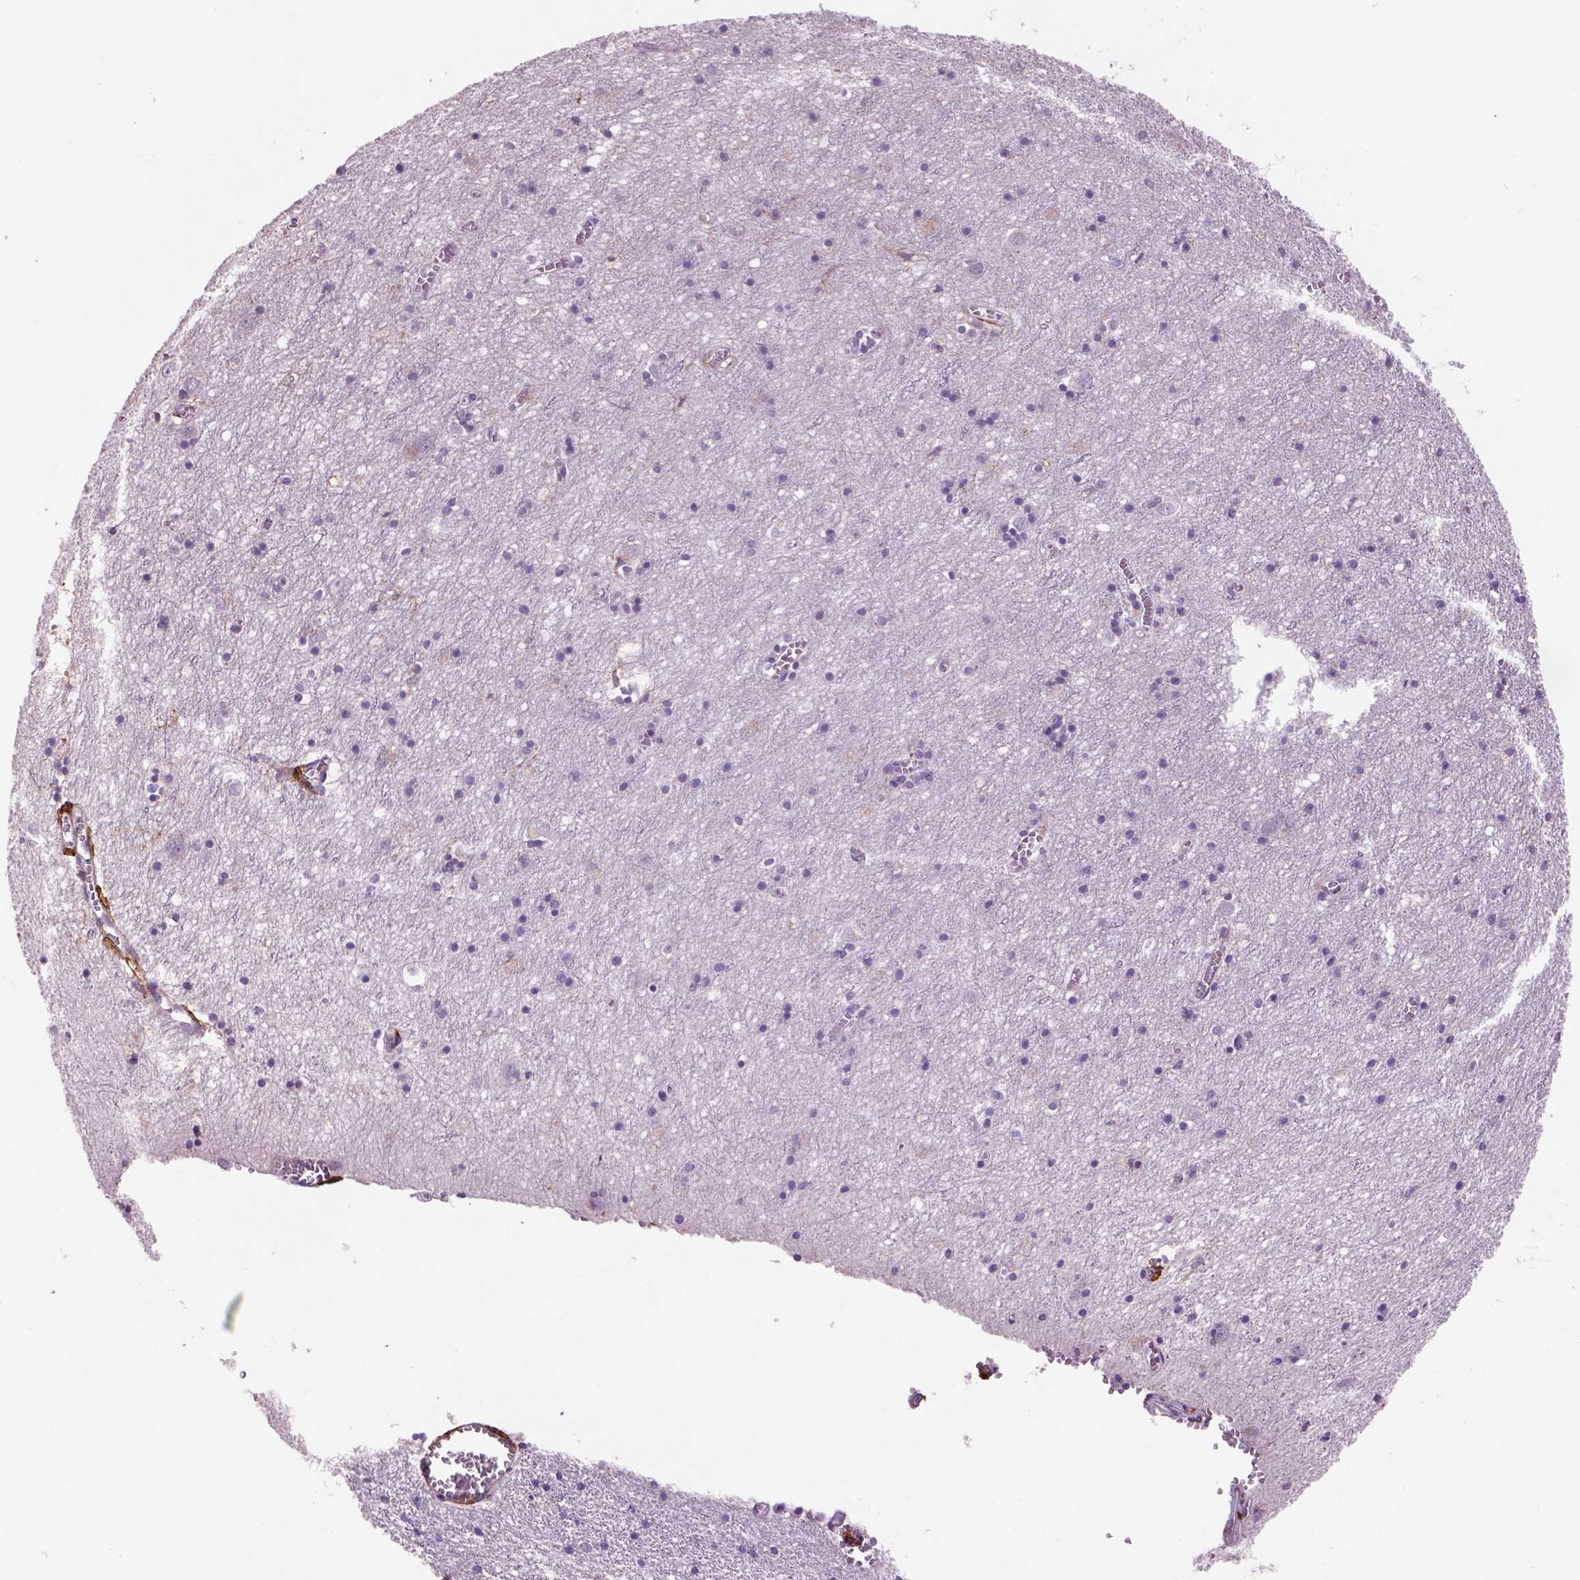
{"staining": {"intensity": "negative", "quantity": "none", "location": "none"}, "tissue": "cerebral cortex", "cell_type": "Endothelial cells", "image_type": "normal", "snomed": [{"axis": "morphology", "description": "Normal tissue, NOS"}, {"axis": "topography", "description": "Cerebral cortex"}], "caption": "This is an IHC image of normal human cerebral cortex. There is no staining in endothelial cells.", "gene": "CD14", "patient": {"sex": "male", "age": 70}}